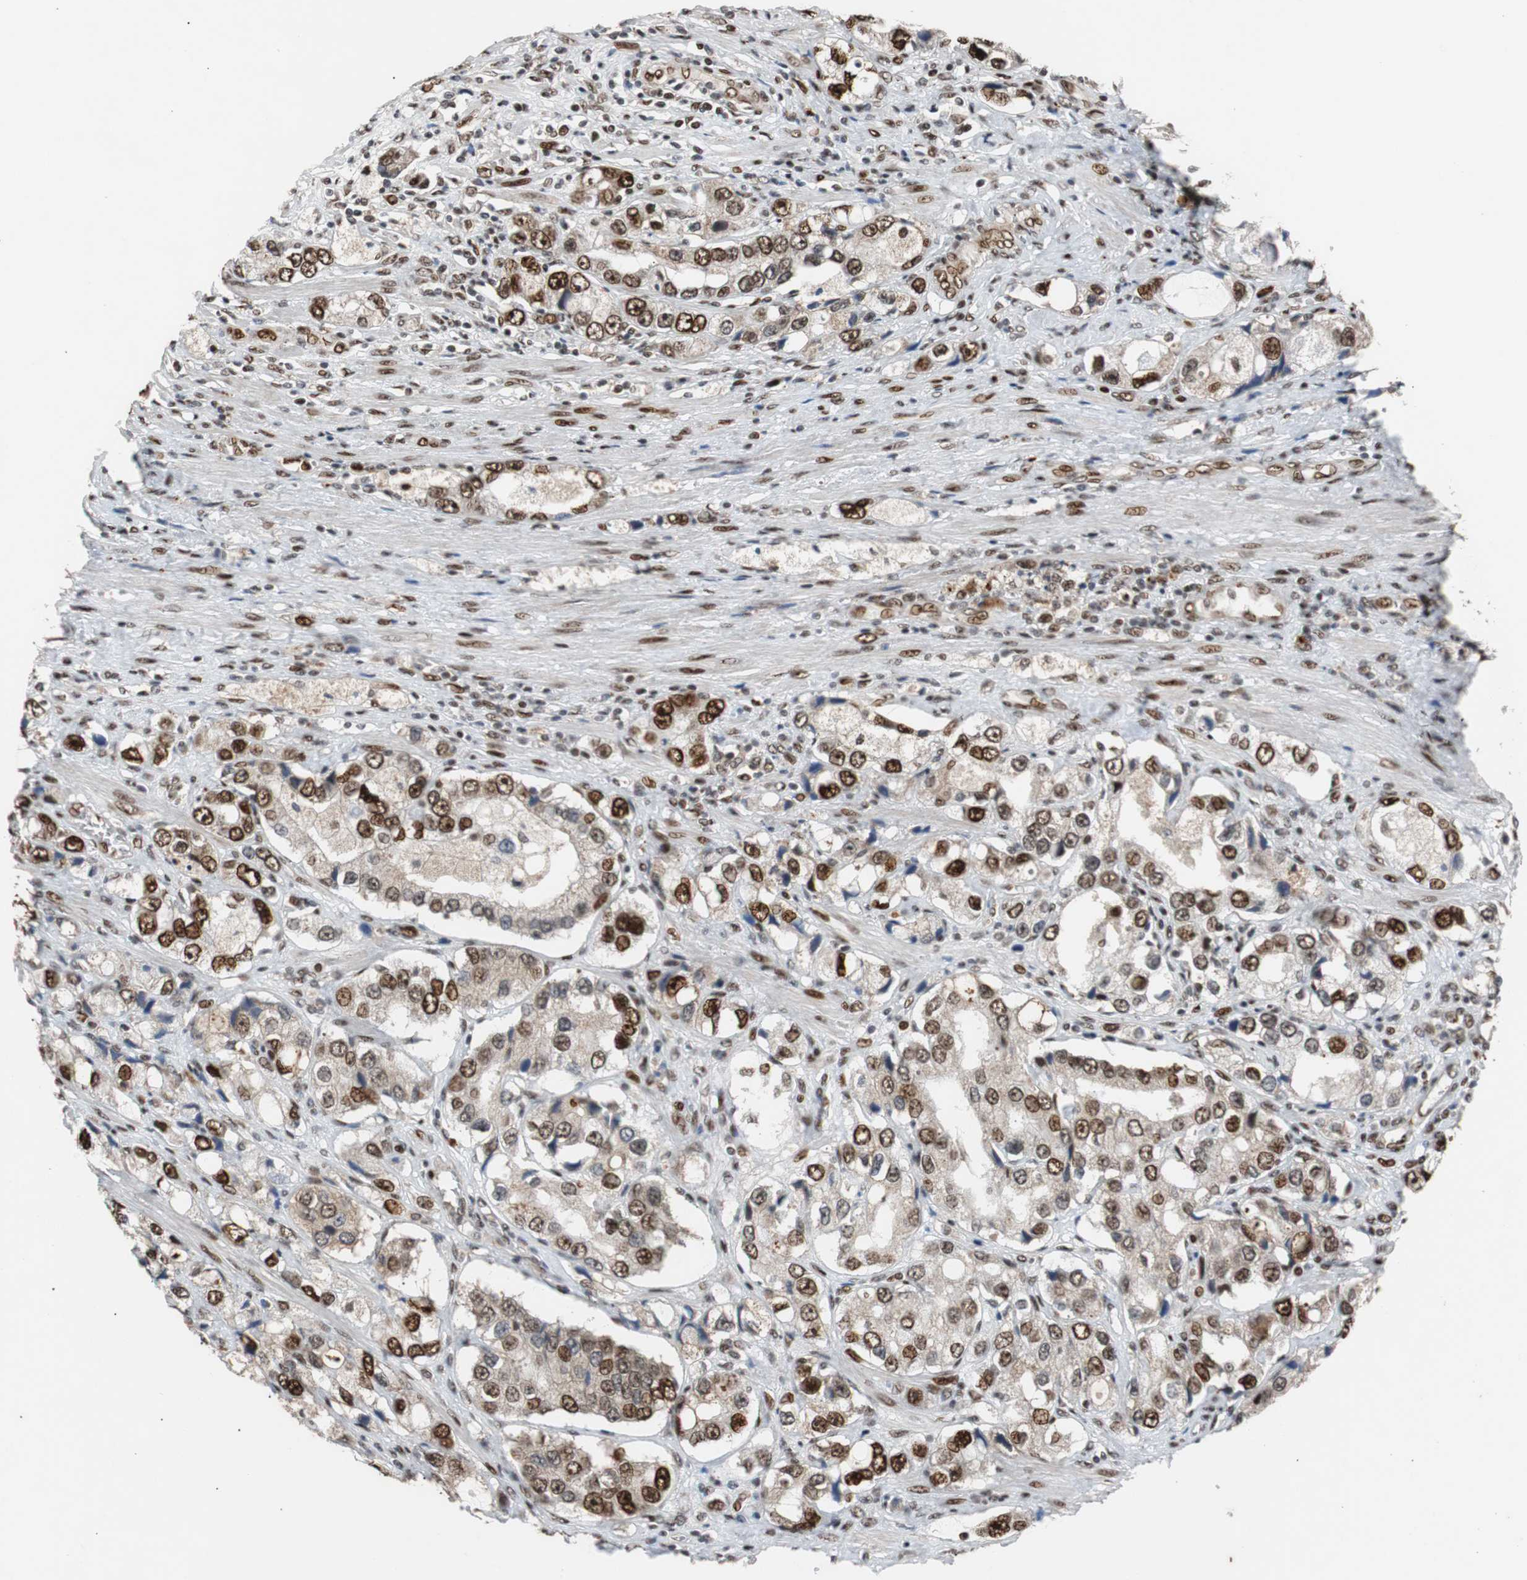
{"staining": {"intensity": "strong", "quantity": "25%-75%", "location": "nuclear"}, "tissue": "prostate cancer", "cell_type": "Tumor cells", "image_type": "cancer", "snomed": [{"axis": "morphology", "description": "Adenocarcinoma, High grade"}, {"axis": "topography", "description": "Prostate"}], "caption": "Immunohistochemical staining of human prostate adenocarcinoma (high-grade) exhibits high levels of strong nuclear positivity in approximately 25%-75% of tumor cells.", "gene": "NBL1", "patient": {"sex": "male", "age": 63}}